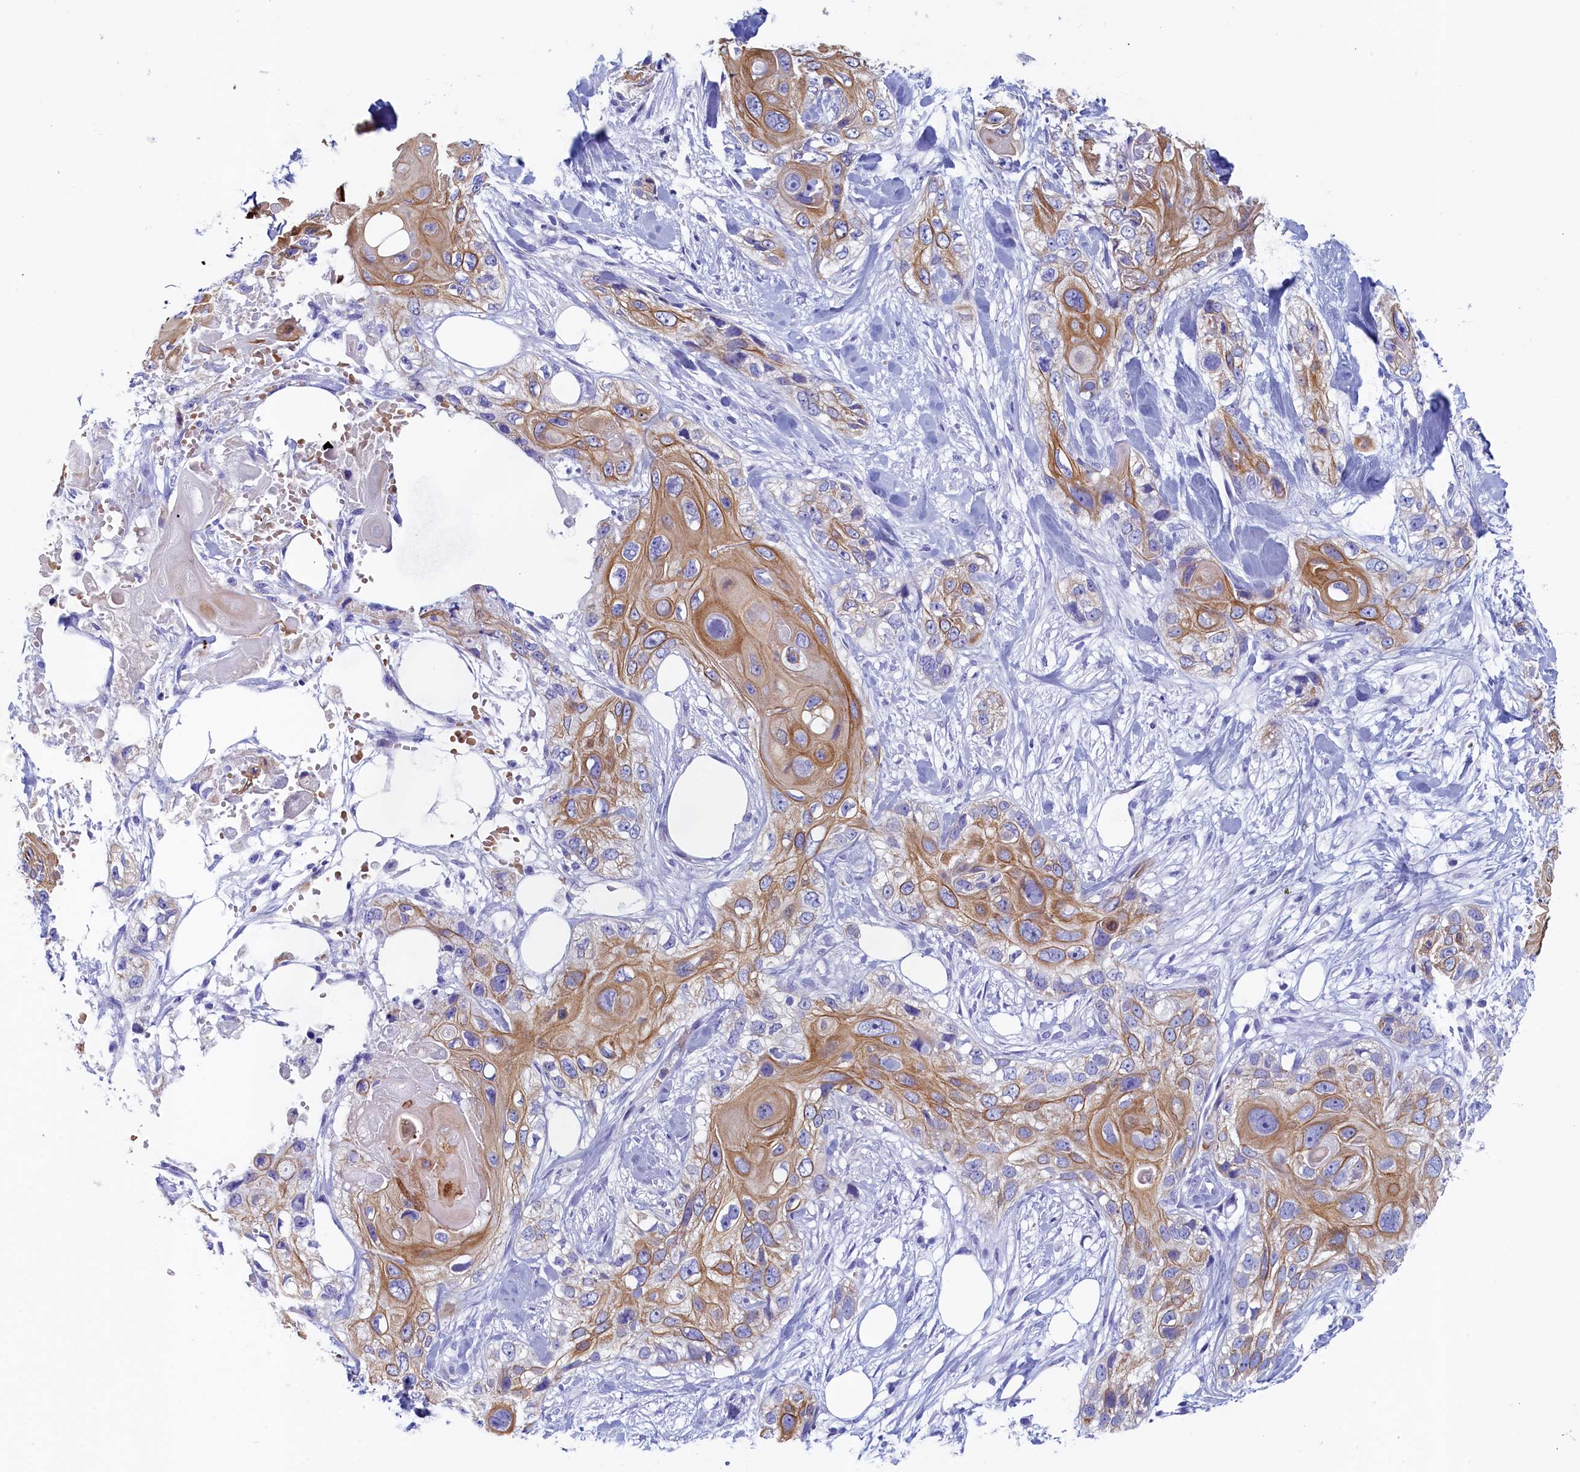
{"staining": {"intensity": "moderate", "quantity": "25%-75%", "location": "cytoplasmic/membranous"}, "tissue": "skin cancer", "cell_type": "Tumor cells", "image_type": "cancer", "snomed": [{"axis": "morphology", "description": "Normal tissue, NOS"}, {"axis": "morphology", "description": "Squamous cell carcinoma, NOS"}, {"axis": "topography", "description": "Skin"}], "caption": "An image of squamous cell carcinoma (skin) stained for a protein displays moderate cytoplasmic/membranous brown staining in tumor cells.", "gene": "GUCA1C", "patient": {"sex": "male", "age": 72}}